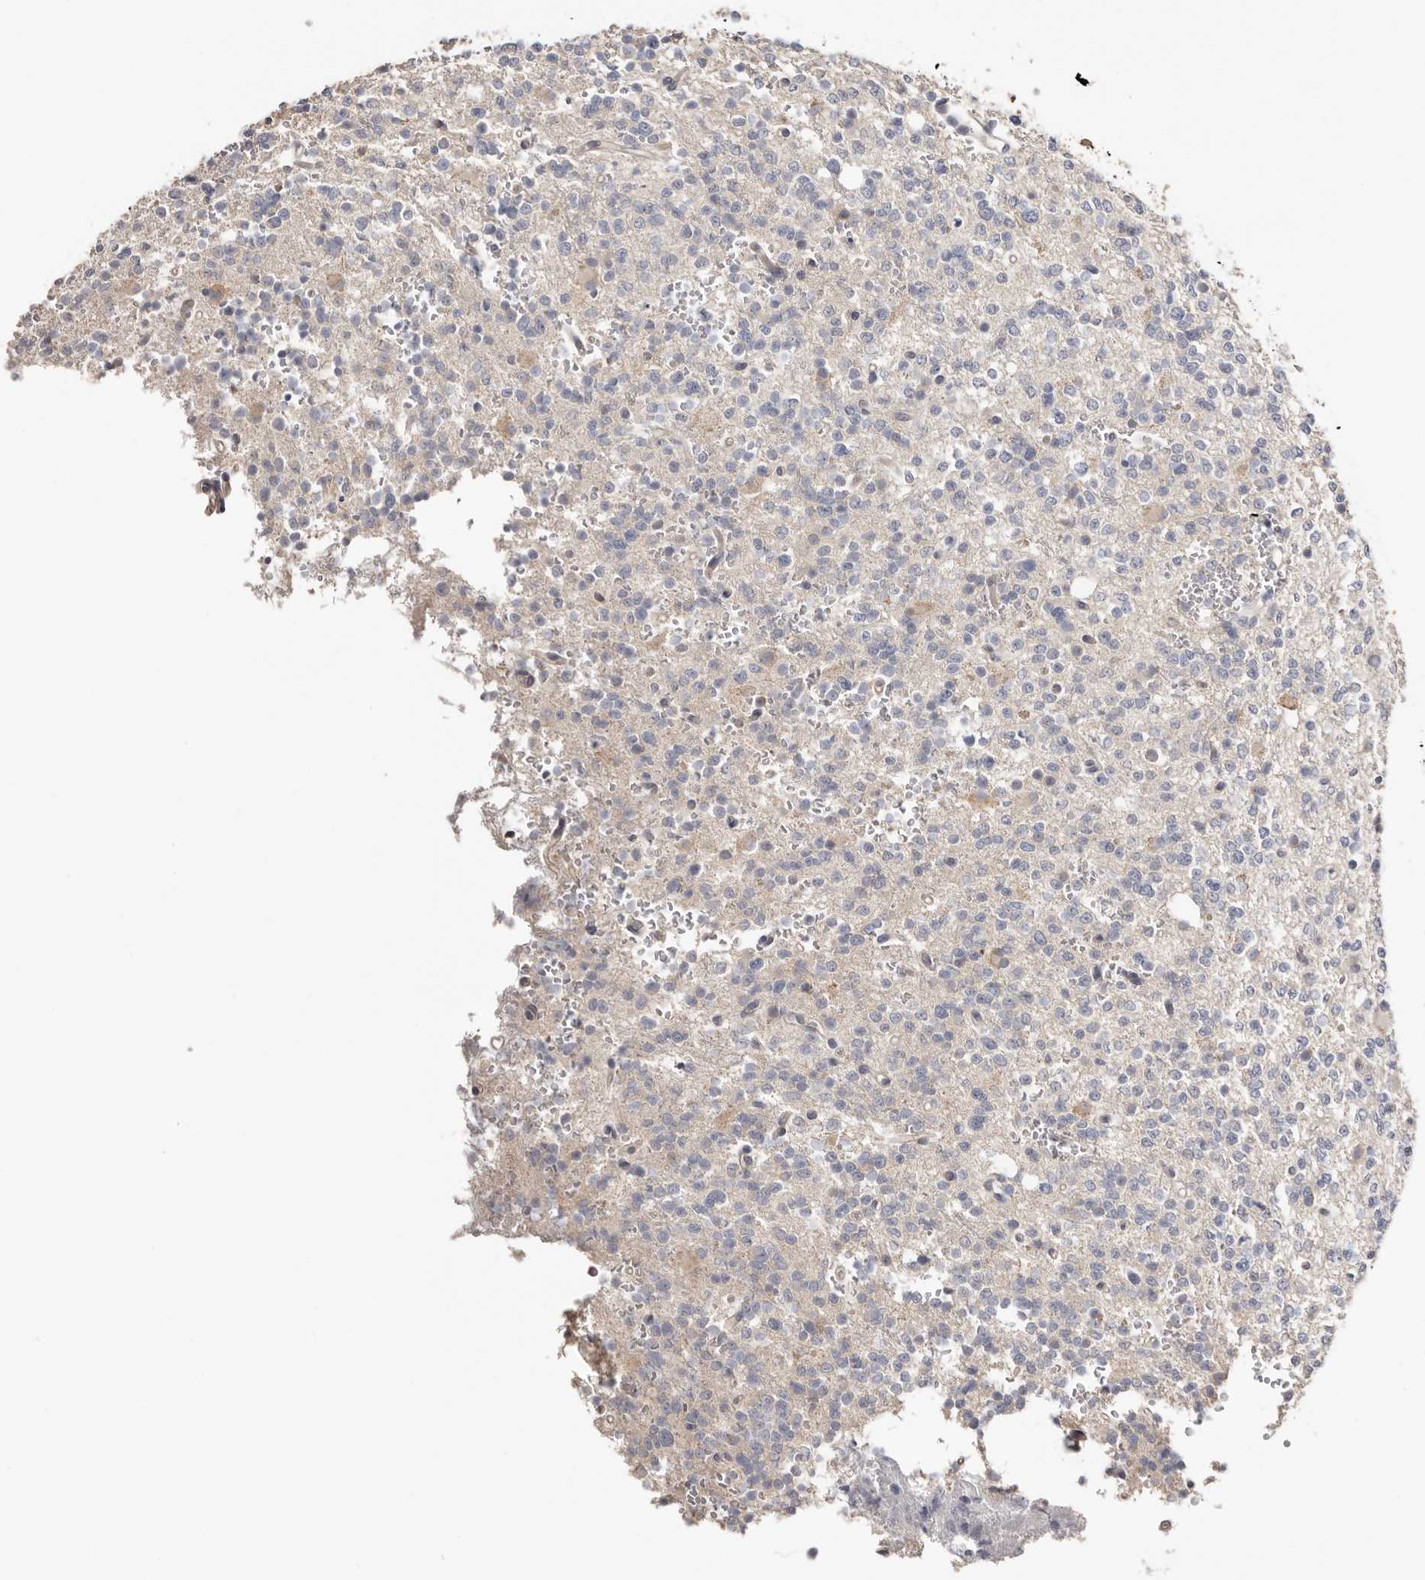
{"staining": {"intensity": "negative", "quantity": "none", "location": "none"}, "tissue": "glioma", "cell_type": "Tumor cells", "image_type": "cancer", "snomed": [{"axis": "morphology", "description": "Glioma, malignant, High grade"}, {"axis": "topography", "description": "Brain"}], "caption": "The image reveals no staining of tumor cells in malignant glioma (high-grade).", "gene": "S100A14", "patient": {"sex": "female", "age": 62}}